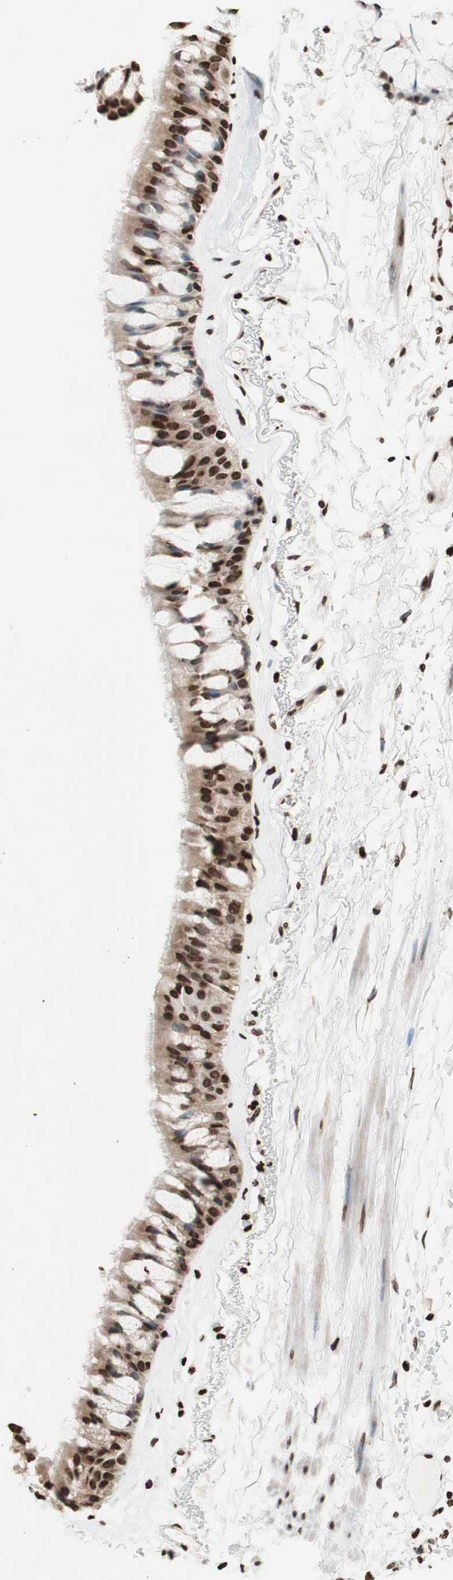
{"staining": {"intensity": "strong", "quantity": ">75%", "location": "nuclear"}, "tissue": "bronchus", "cell_type": "Respiratory epithelial cells", "image_type": "normal", "snomed": [{"axis": "morphology", "description": "Normal tissue, NOS"}, {"axis": "topography", "description": "Bronchus"}], "caption": "Immunohistochemical staining of benign human bronchus displays high levels of strong nuclear expression in about >75% of respiratory epithelial cells.", "gene": "NCOA3", "patient": {"sex": "male", "age": 66}}